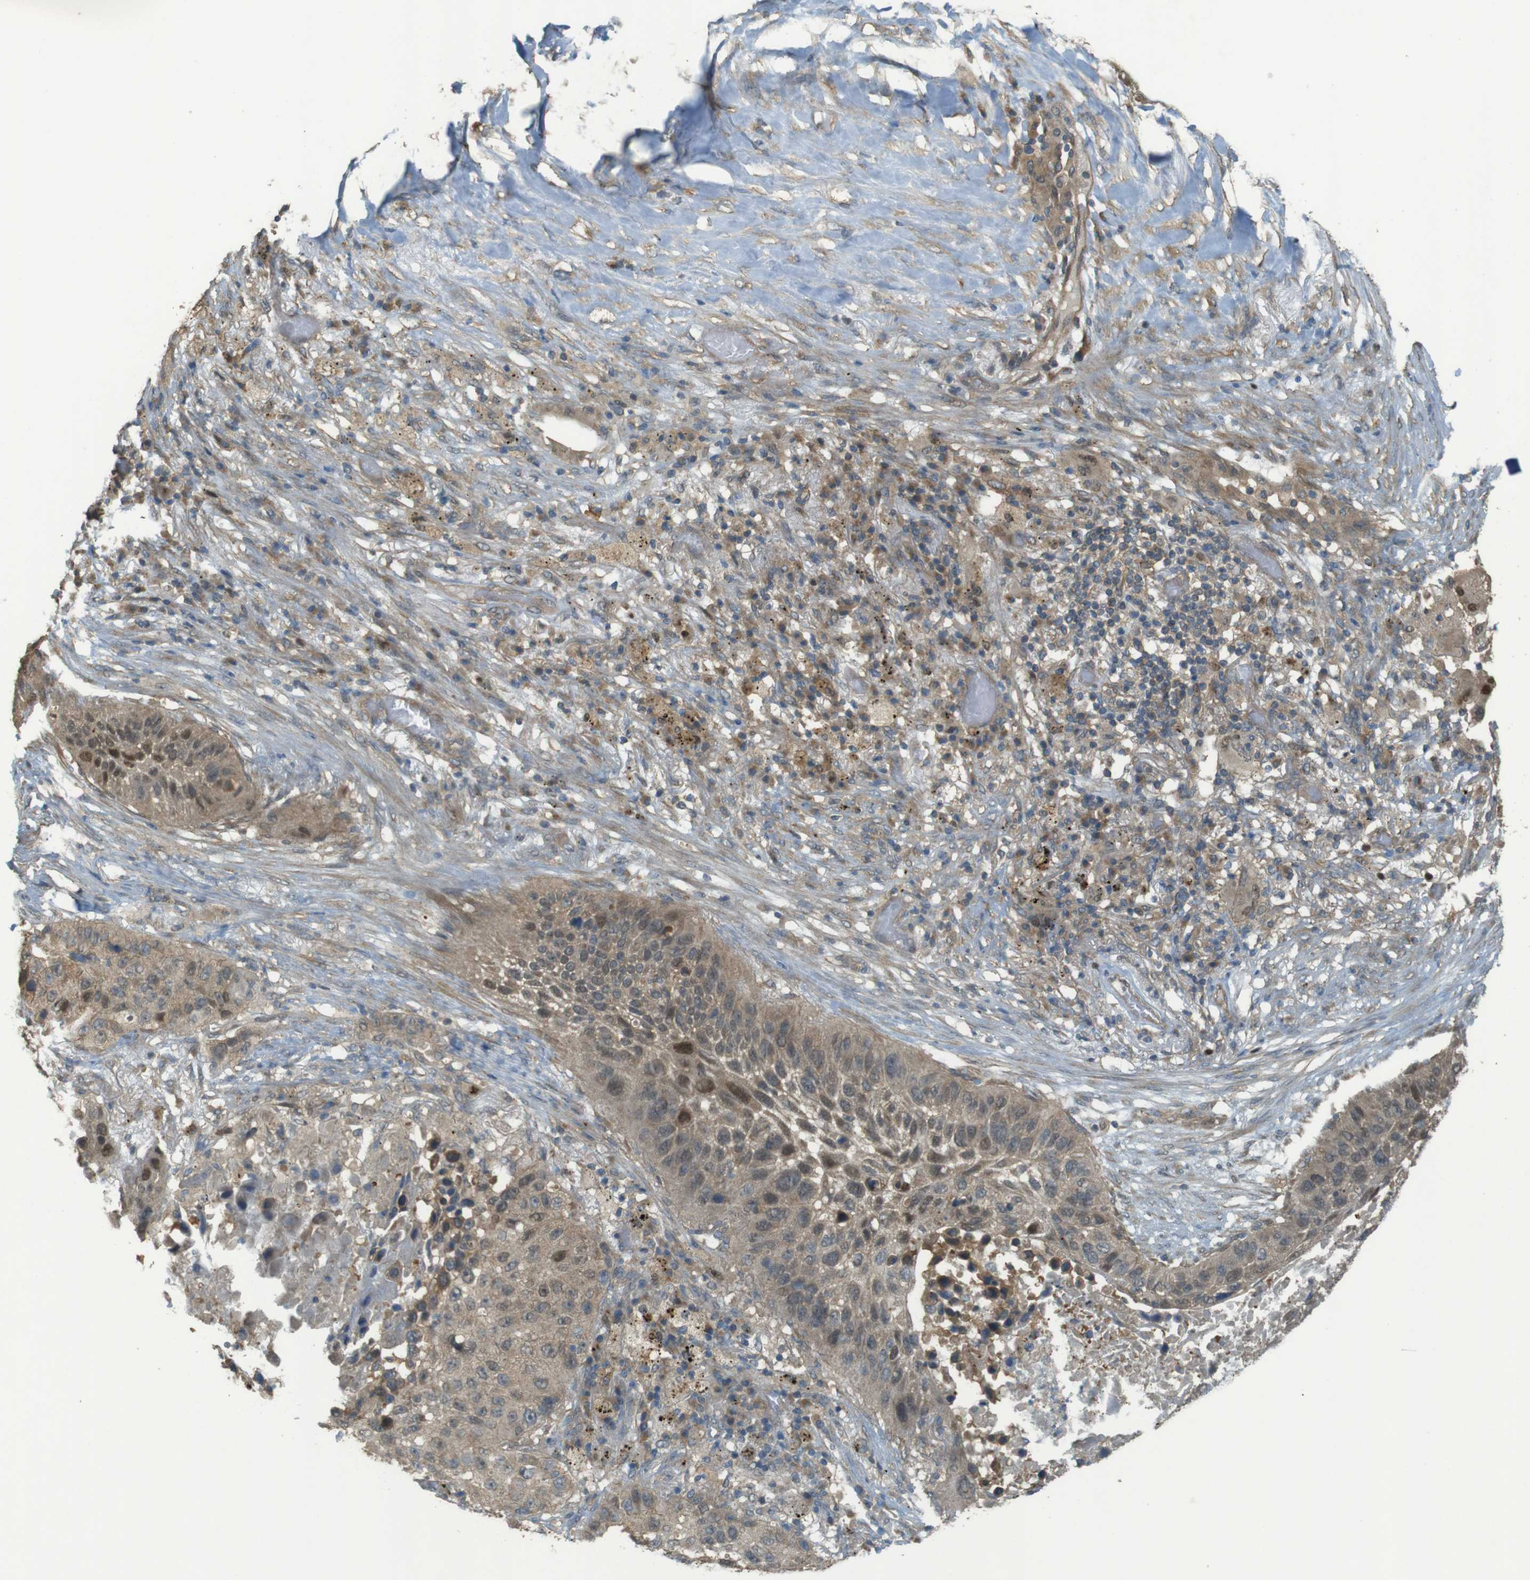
{"staining": {"intensity": "weak", "quantity": ">75%", "location": "cytoplasmic/membranous,nuclear"}, "tissue": "lung cancer", "cell_type": "Tumor cells", "image_type": "cancer", "snomed": [{"axis": "morphology", "description": "Squamous cell carcinoma, NOS"}, {"axis": "topography", "description": "Lung"}], "caption": "IHC (DAB (3,3'-diaminobenzidine)) staining of human lung squamous cell carcinoma demonstrates weak cytoplasmic/membranous and nuclear protein positivity in about >75% of tumor cells.", "gene": "ZDHHC20", "patient": {"sex": "male", "age": 57}}